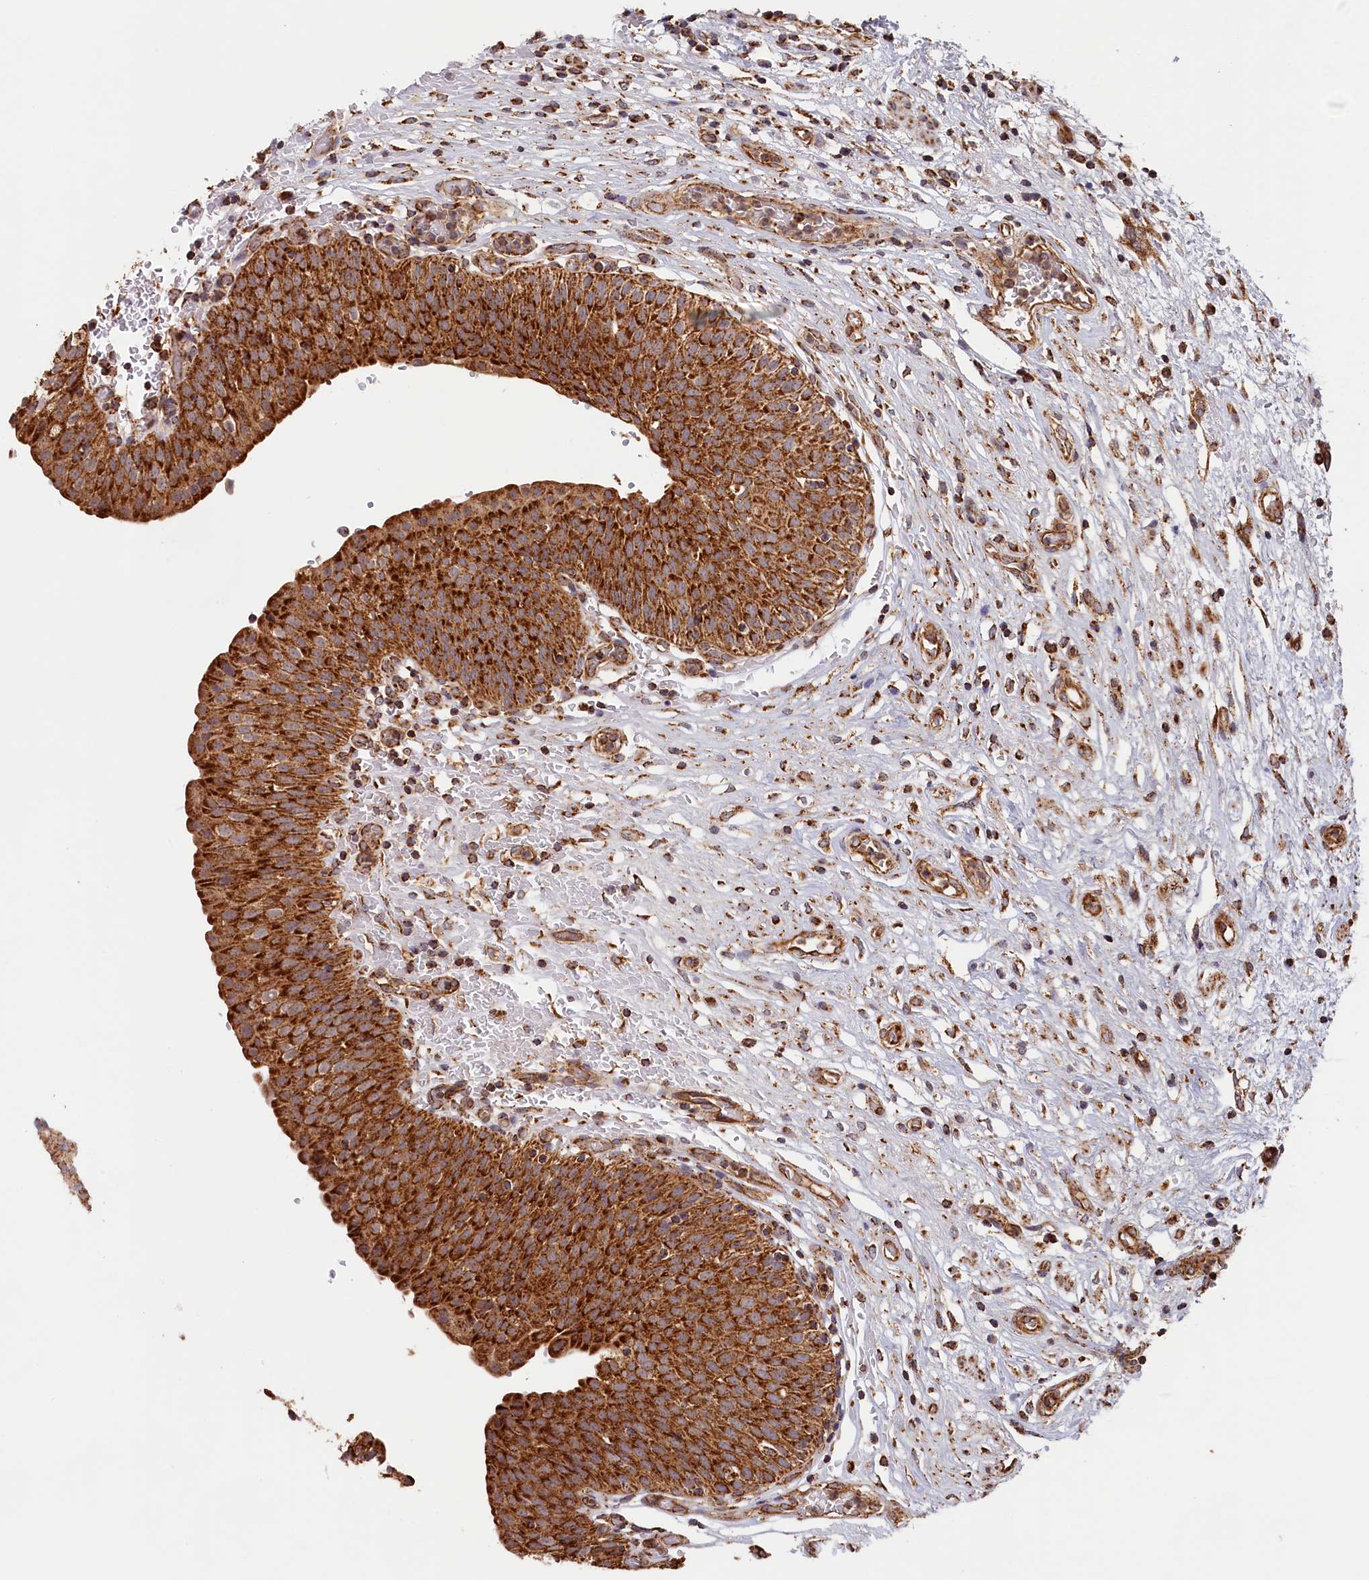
{"staining": {"intensity": "strong", "quantity": ">75%", "location": "cytoplasmic/membranous"}, "tissue": "urinary bladder", "cell_type": "Urothelial cells", "image_type": "normal", "snomed": [{"axis": "morphology", "description": "Normal tissue, NOS"}, {"axis": "topography", "description": "Urinary bladder"}], "caption": "A brown stain labels strong cytoplasmic/membranous expression of a protein in urothelial cells of benign urinary bladder.", "gene": "MACROD1", "patient": {"sex": "male", "age": 55}}